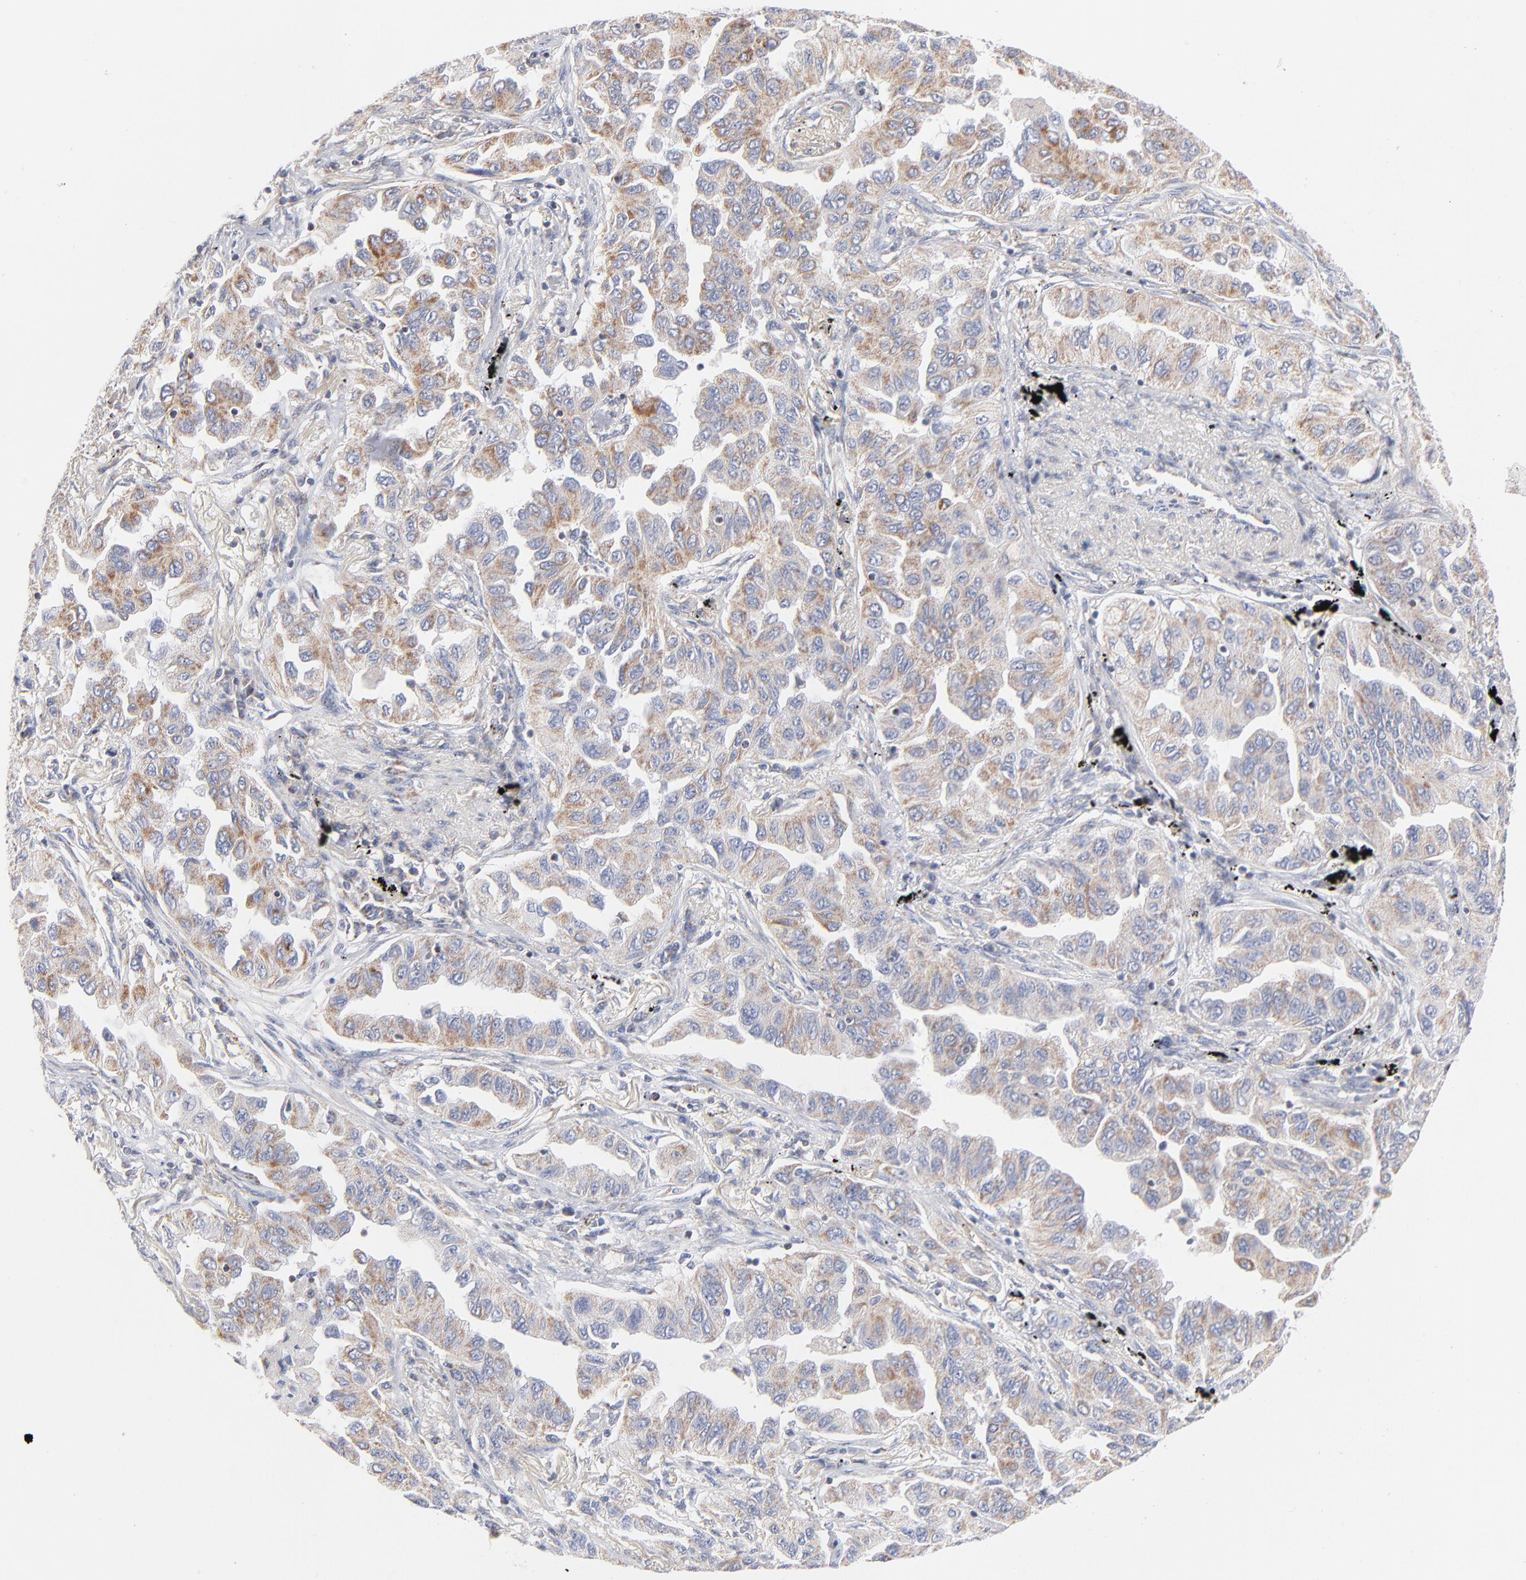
{"staining": {"intensity": "moderate", "quantity": ">75%", "location": "cytoplasmic/membranous"}, "tissue": "lung cancer", "cell_type": "Tumor cells", "image_type": "cancer", "snomed": [{"axis": "morphology", "description": "Adenocarcinoma, NOS"}, {"axis": "topography", "description": "Lung"}], "caption": "DAB (3,3'-diaminobenzidine) immunohistochemical staining of human lung adenocarcinoma exhibits moderate cytoplasmic/membranous protein positivity in about >75% of tumor cells. The staining is performed using DAB brown chromogen to label protein expression. The nuclei are counter-stained blue using hematoxylin.", "gene": "MRPL58", "patient": {"sex": "female", "age": 65}}